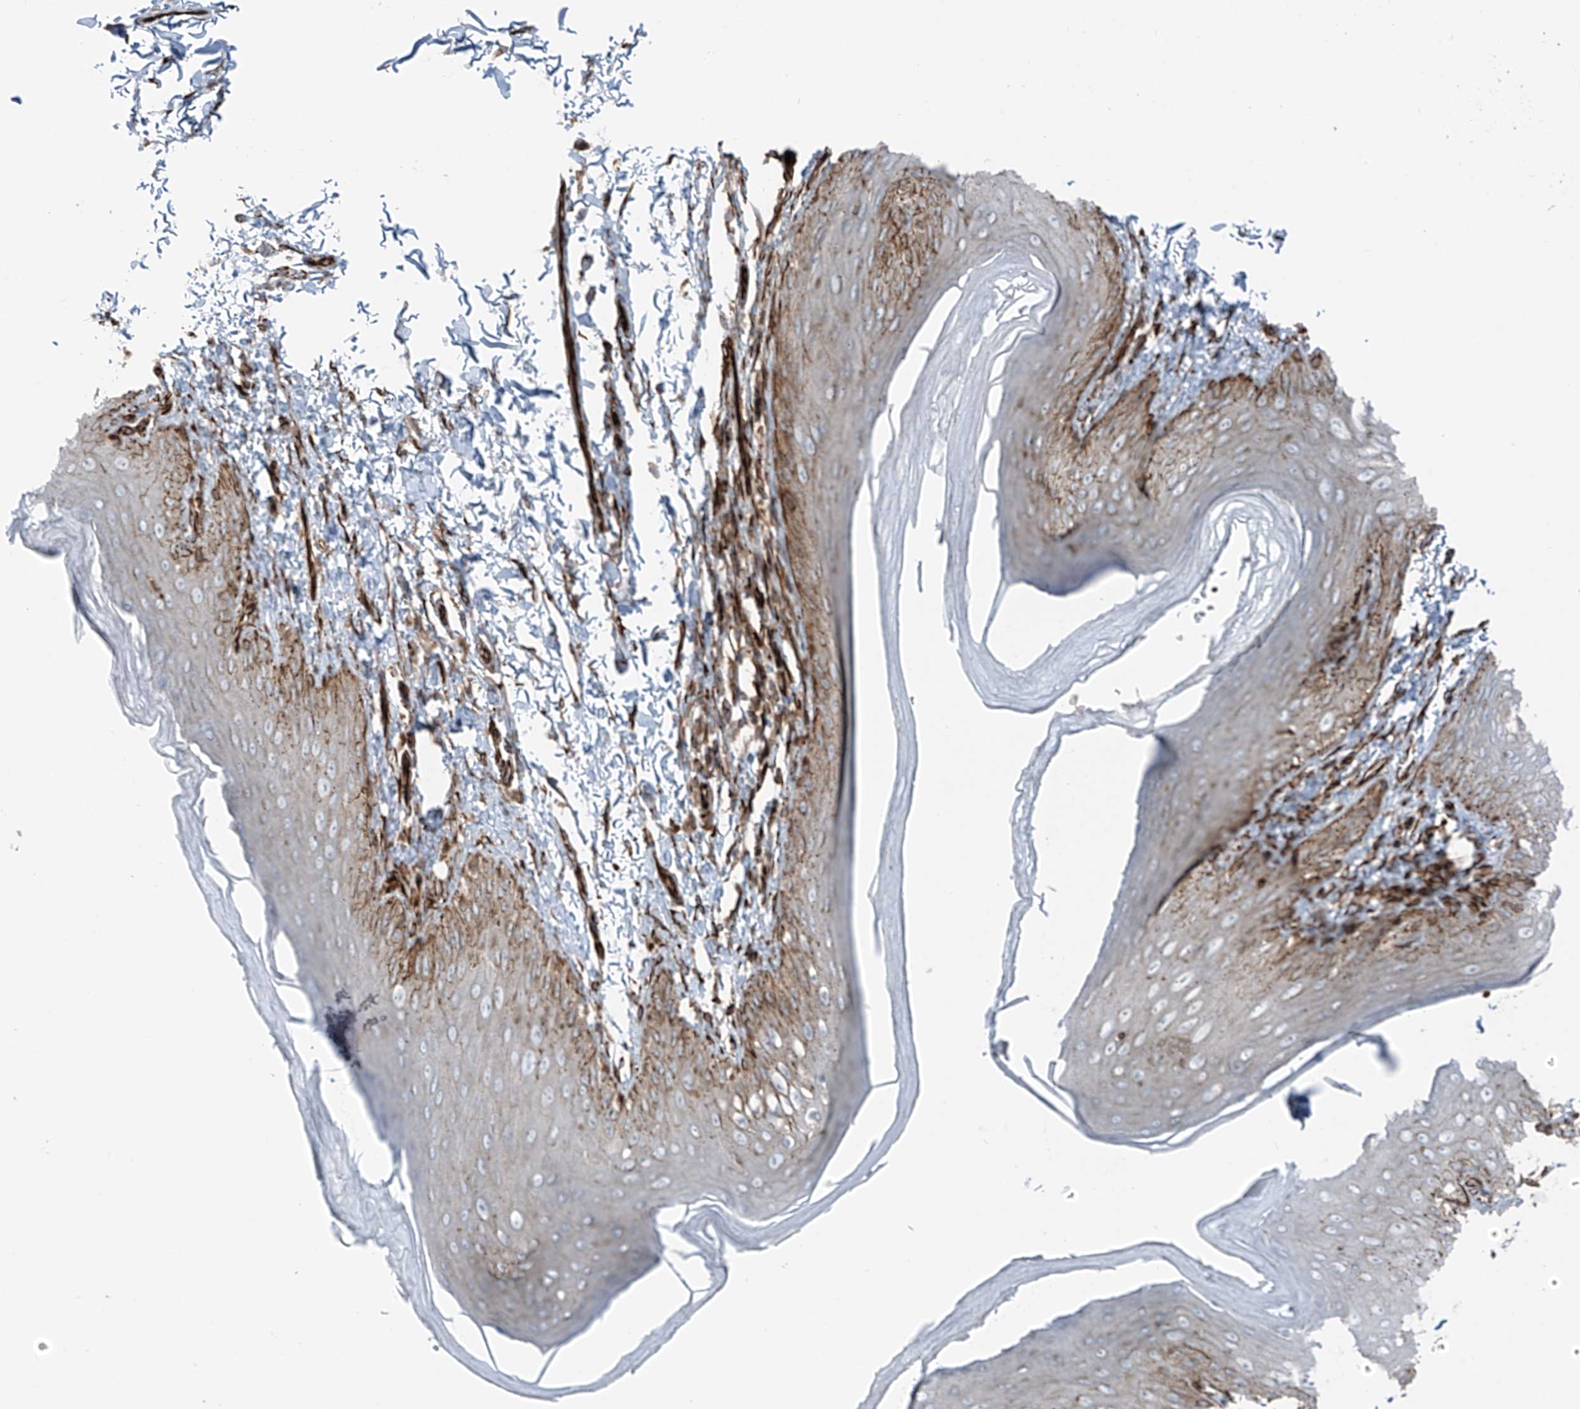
{"staining": {"intensity": "moderate", "quantity": "<25%", "location": "cytoplasmic/membranous"}, "tissue": "skin", "cell_type": "Epidermal cells", "image_type": "normal", "snomed": [{"axis": "morphology", "description": "Normal tissue, NOS"}, {"axis": "topography", "description": "Anal"}], "caption": "High-power microscopy captured an IHC histopathology image of benign skin, revealing moderate cytoplasmic/membranous staining in about <25% of epidermal cells. Using DAB (3,3'-diaminobenzidine) (brown) and hematoxylin (blue) stains, captured at high magnification using brightfield microscopy.", "gene": "ERLEC1", "patient": {"sex": "male", "age": 44}}